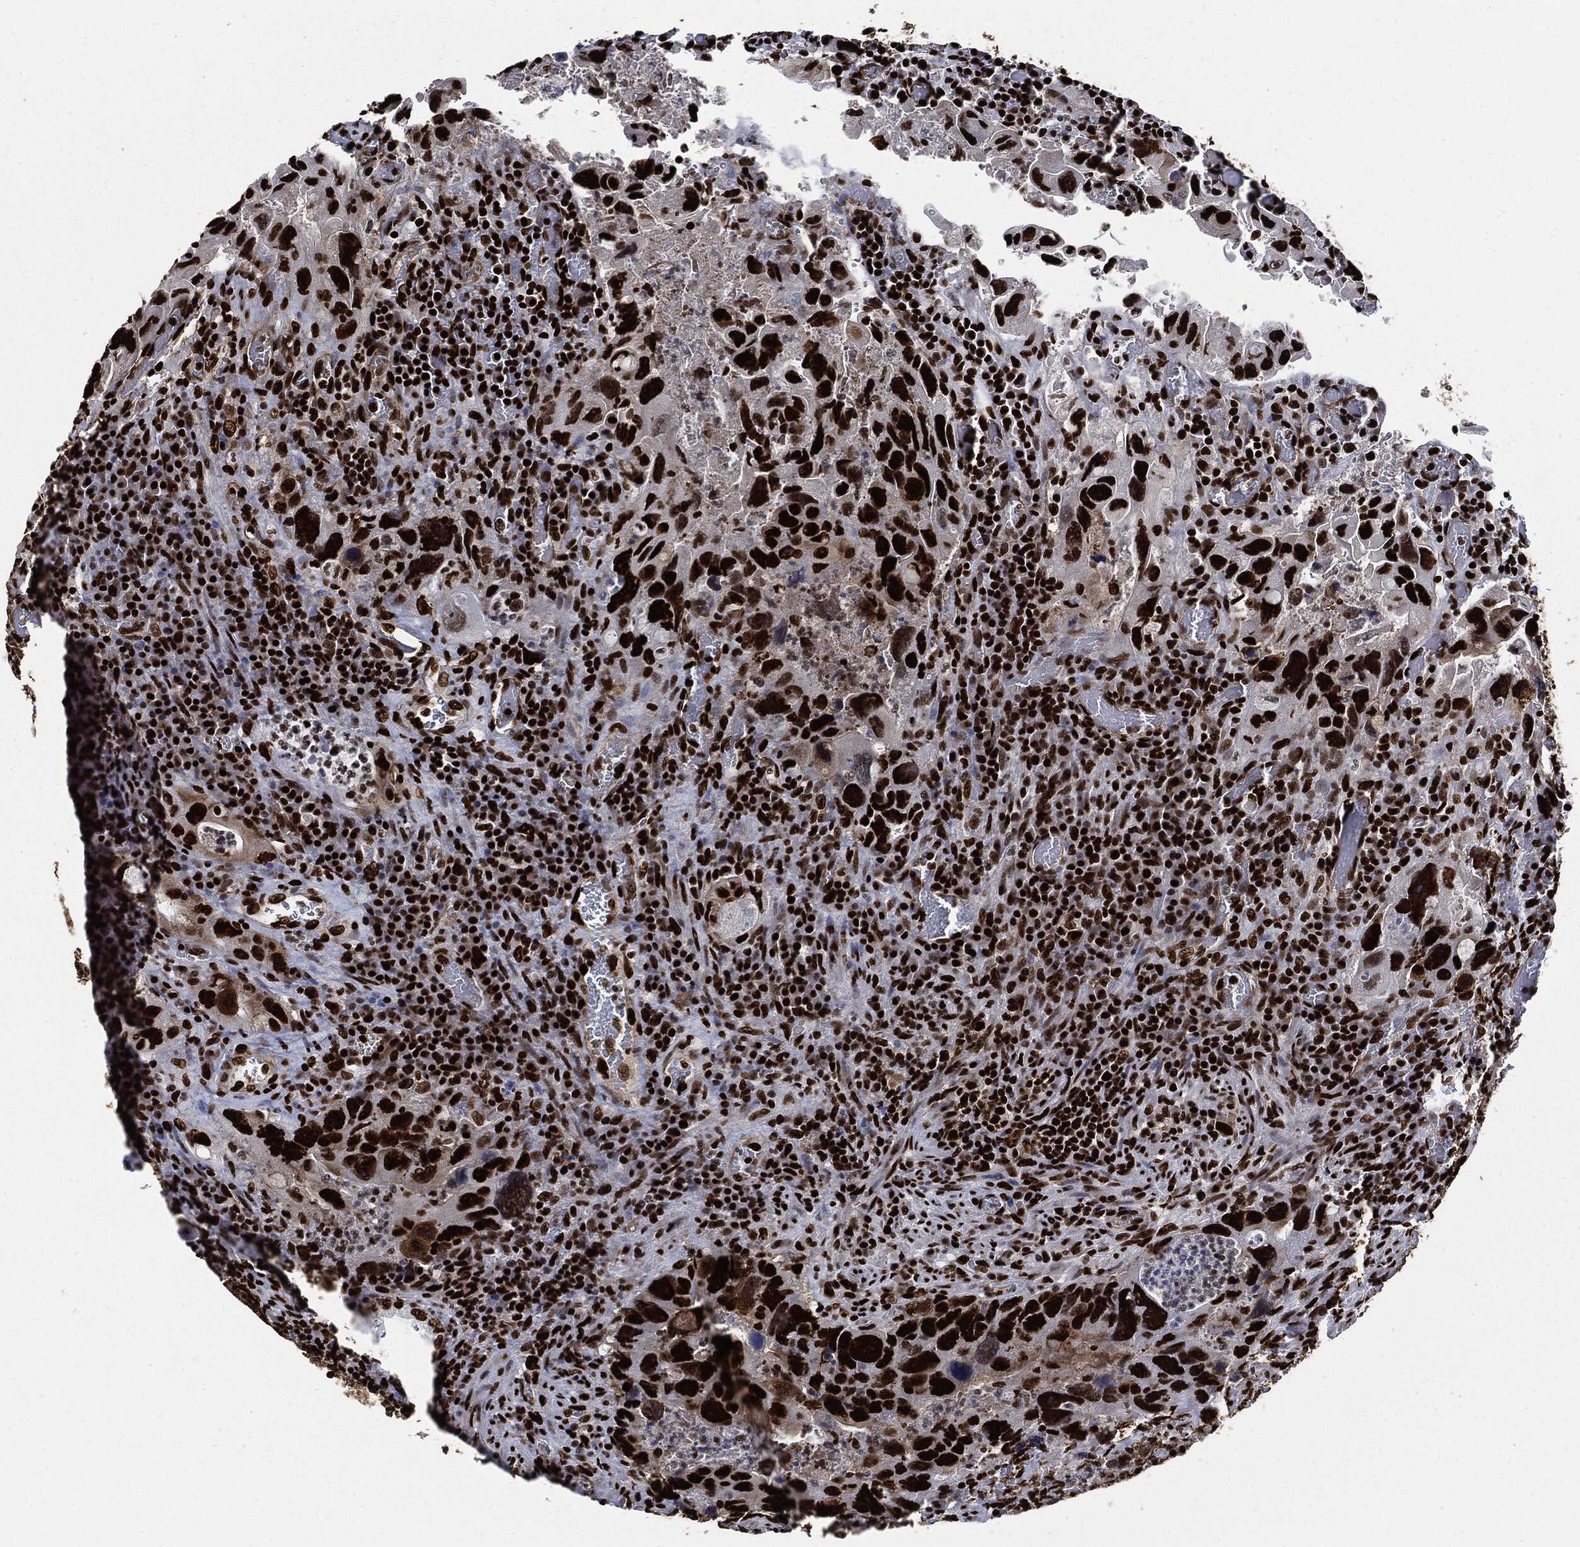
{"staining": {"intensity": "strong", "quantity": ">75%", "location": "nuclear"}, "tissue": "colorectal cancer", "cell_type": "Tumor cells", "image_type": "cancer", "snomed": [{"axis": "morphology", "description": "Adenocarcinoma, NOS"}, {"axis": "topography", "description": "Rectum"}], "caption": "Colorectal cancer (adenocarcinoma) stained for a protein reveals strong nuclear positivity in tumor cells. Immunohistochemistry stains the protein in brown and the nuclei are stained blue.", "gene": "RECQL", "patient": {"sex": "male", "age": 62}}